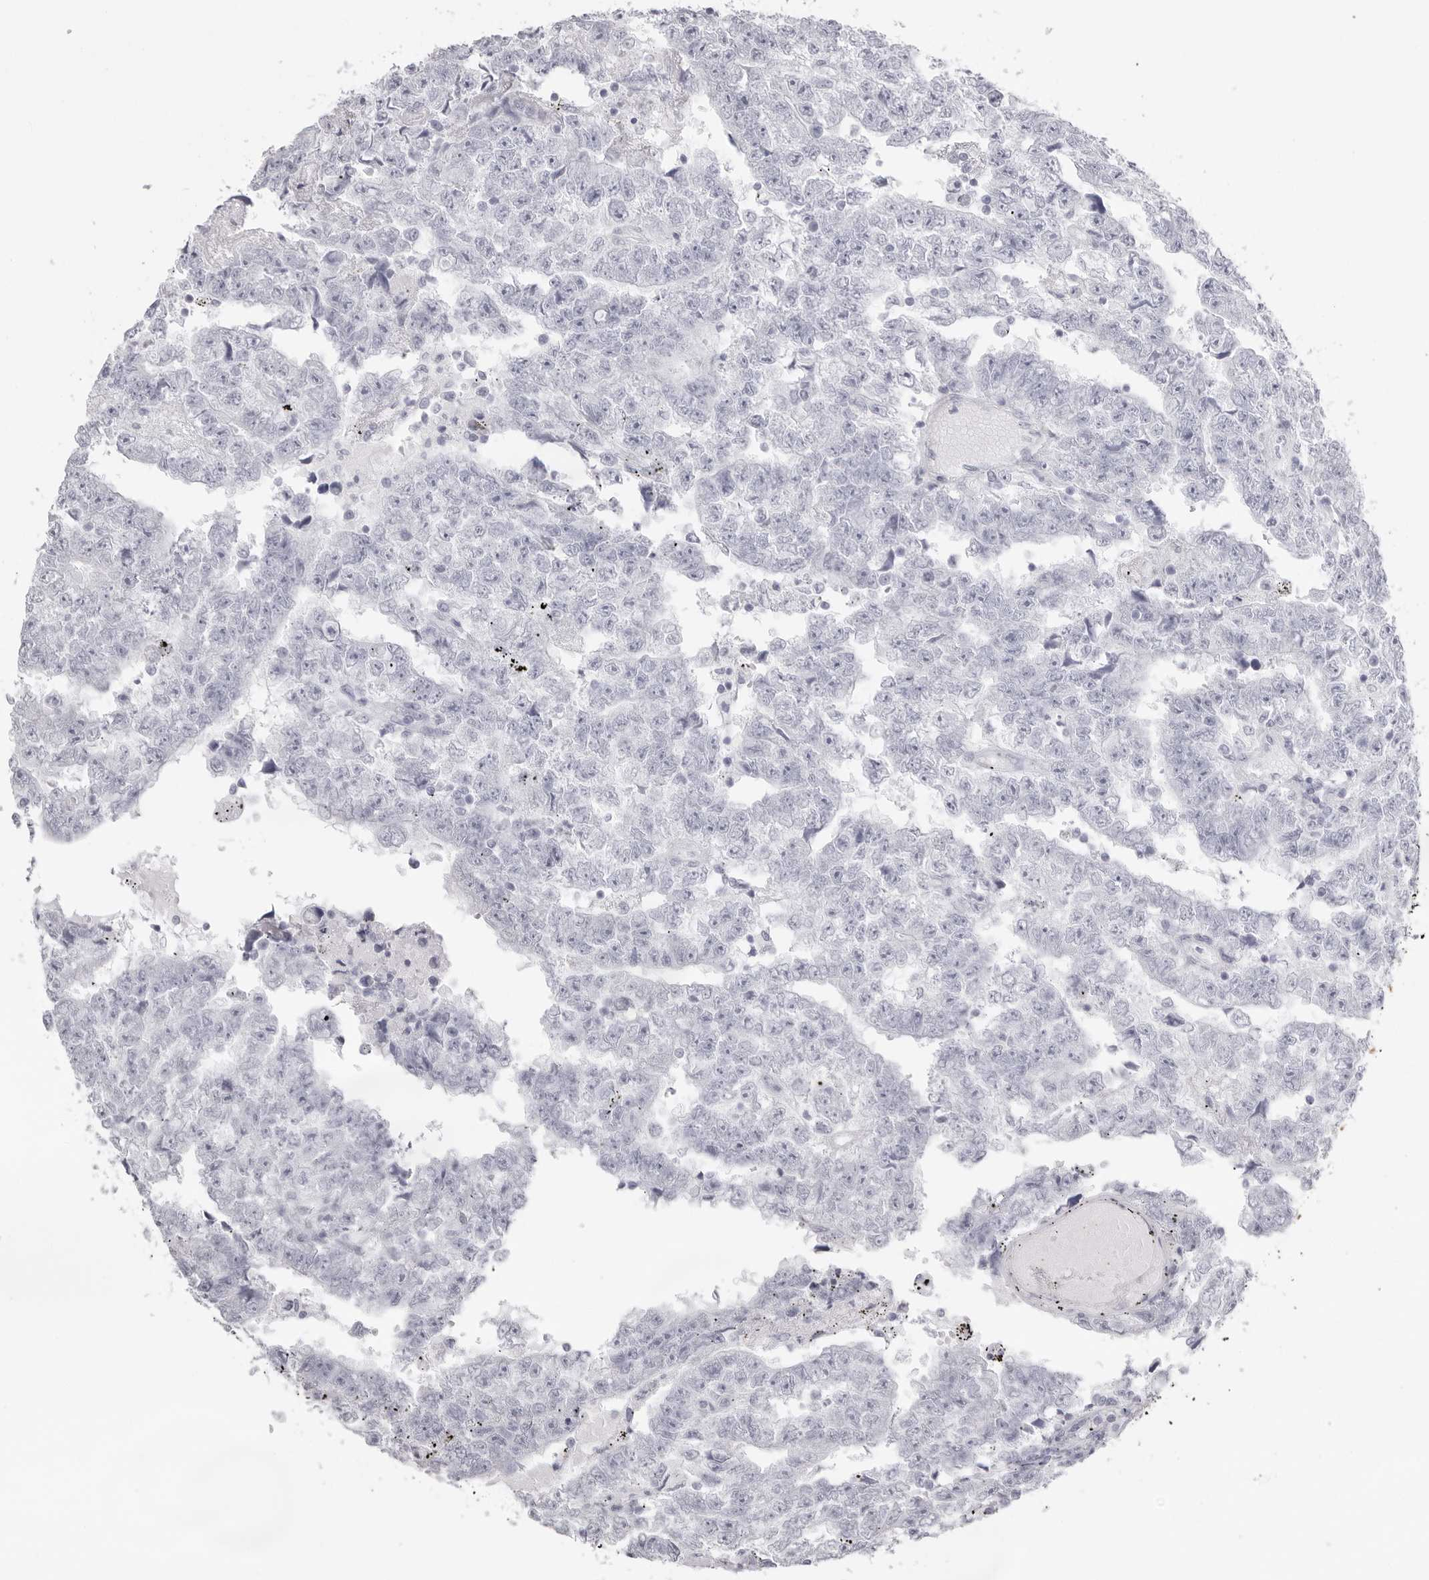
{"staining": {"intensity": "negative", "quantity": "none", "location": "none"}, "tissue": "testis cancer", "cell_type": "Tumor cells", "image_type": "cancer", "snomed": [{"axis": "morphology", "description": "Carcinoma, Embryonal, NOS"}, {"axis": "topography", "description": "Testis"}], "caption": "Immunohistochemical staining of human embryonal carcinoma (testis) shows no significant staining in tumor cells.", "gene": "KLK9", "patient": {"sex": "male", "age": 25}}